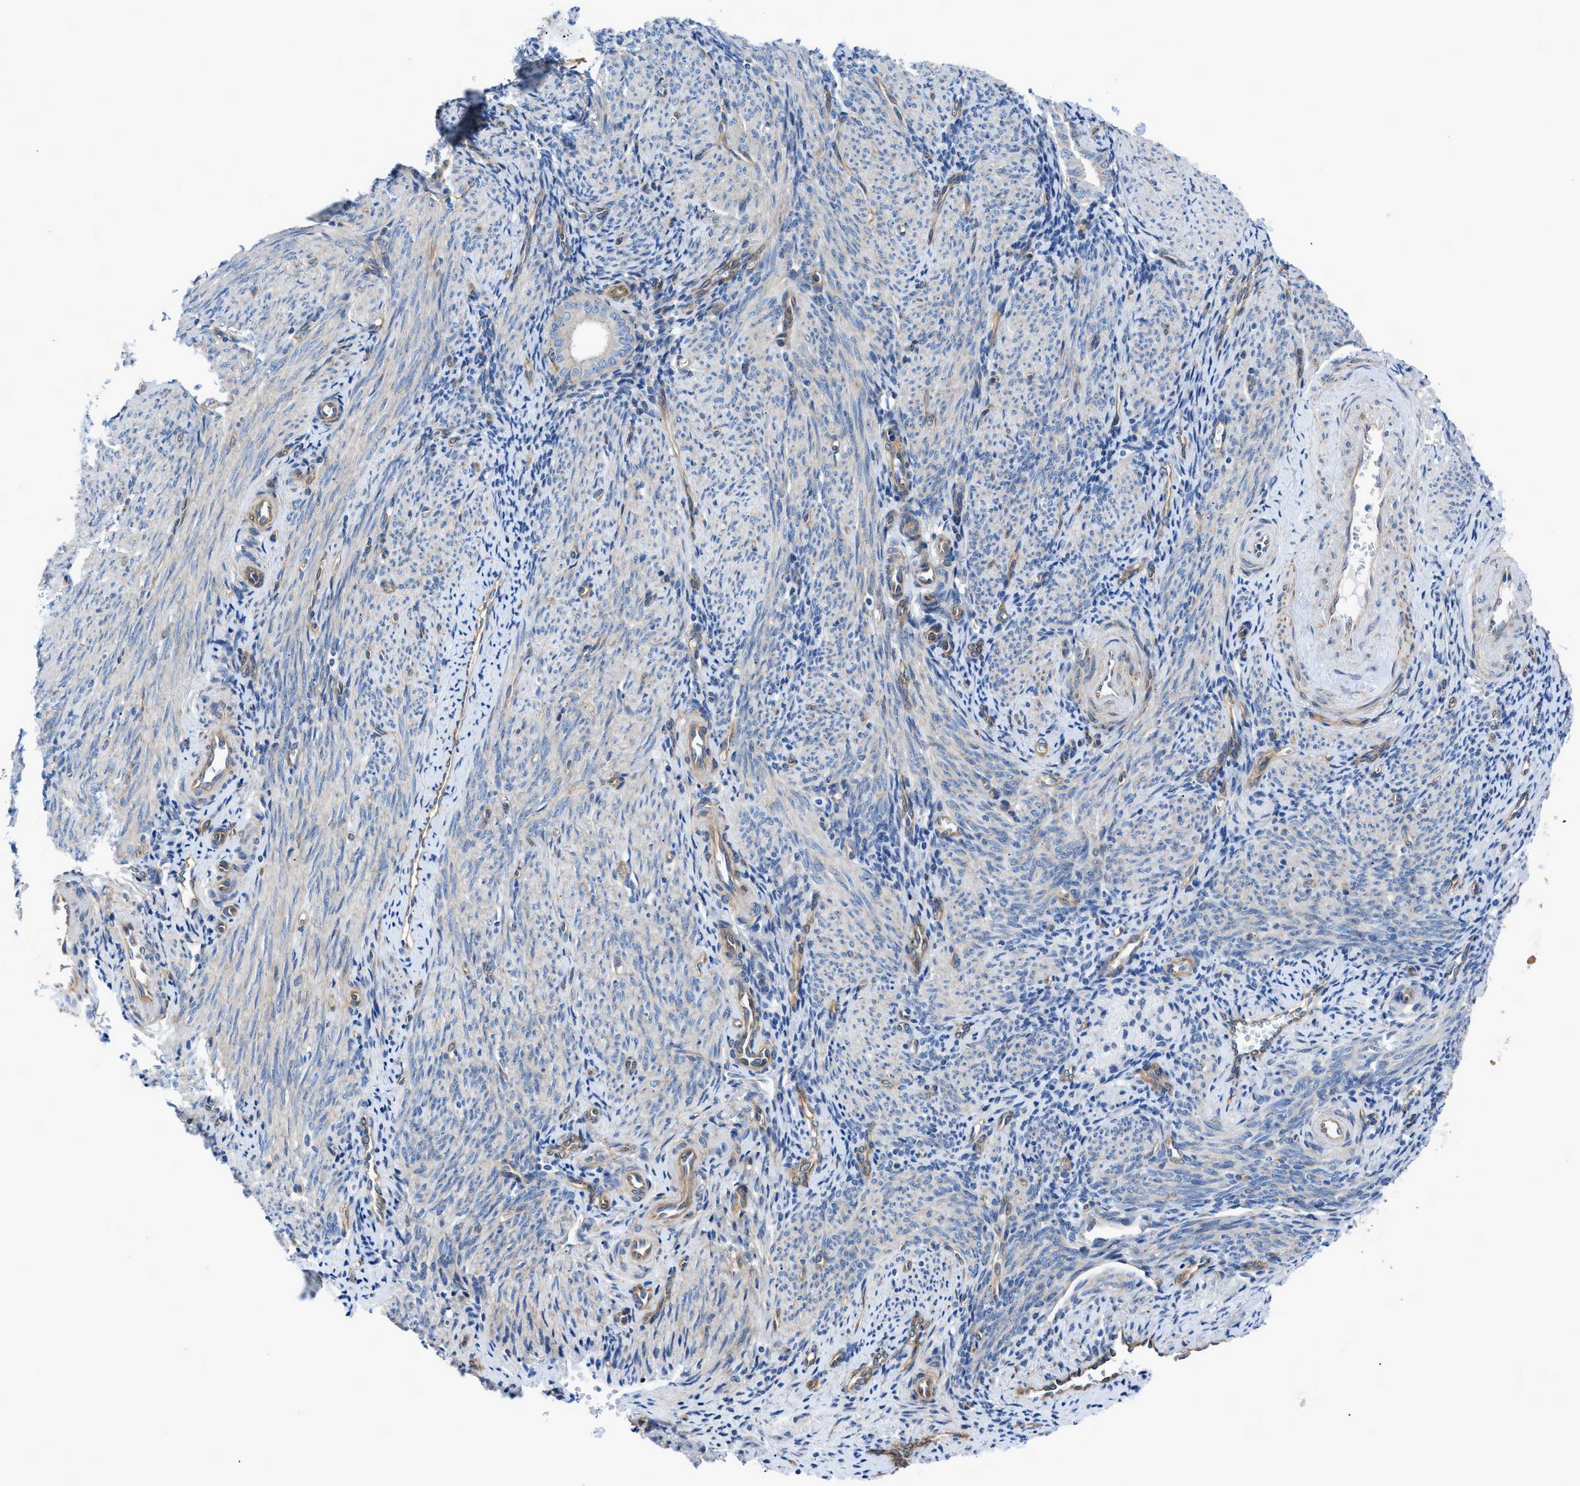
{"staining": {"intensity": "negative", "quantity": "none", "location": "none"}, "tissue": "endometrium", "cell_type": "Cells in endometrial stroma", "image_type": "normal", "snomed": [{"axis": "morphology", "description": "Normal tissue, NOS"}, {"axis": "topography", "description": "Endometrium"}], "caption": "The histopathology image demonstrates no staining of cells in endometrial stroma in normal endometrium. The staining was performed using DAB to visualize the protein expression in brown, while the nuclei were stained in blue with hematoxylin (Magnification: 20x).", "gene": "DMAC1", "patient": {"sex": "female", "age": 50}}